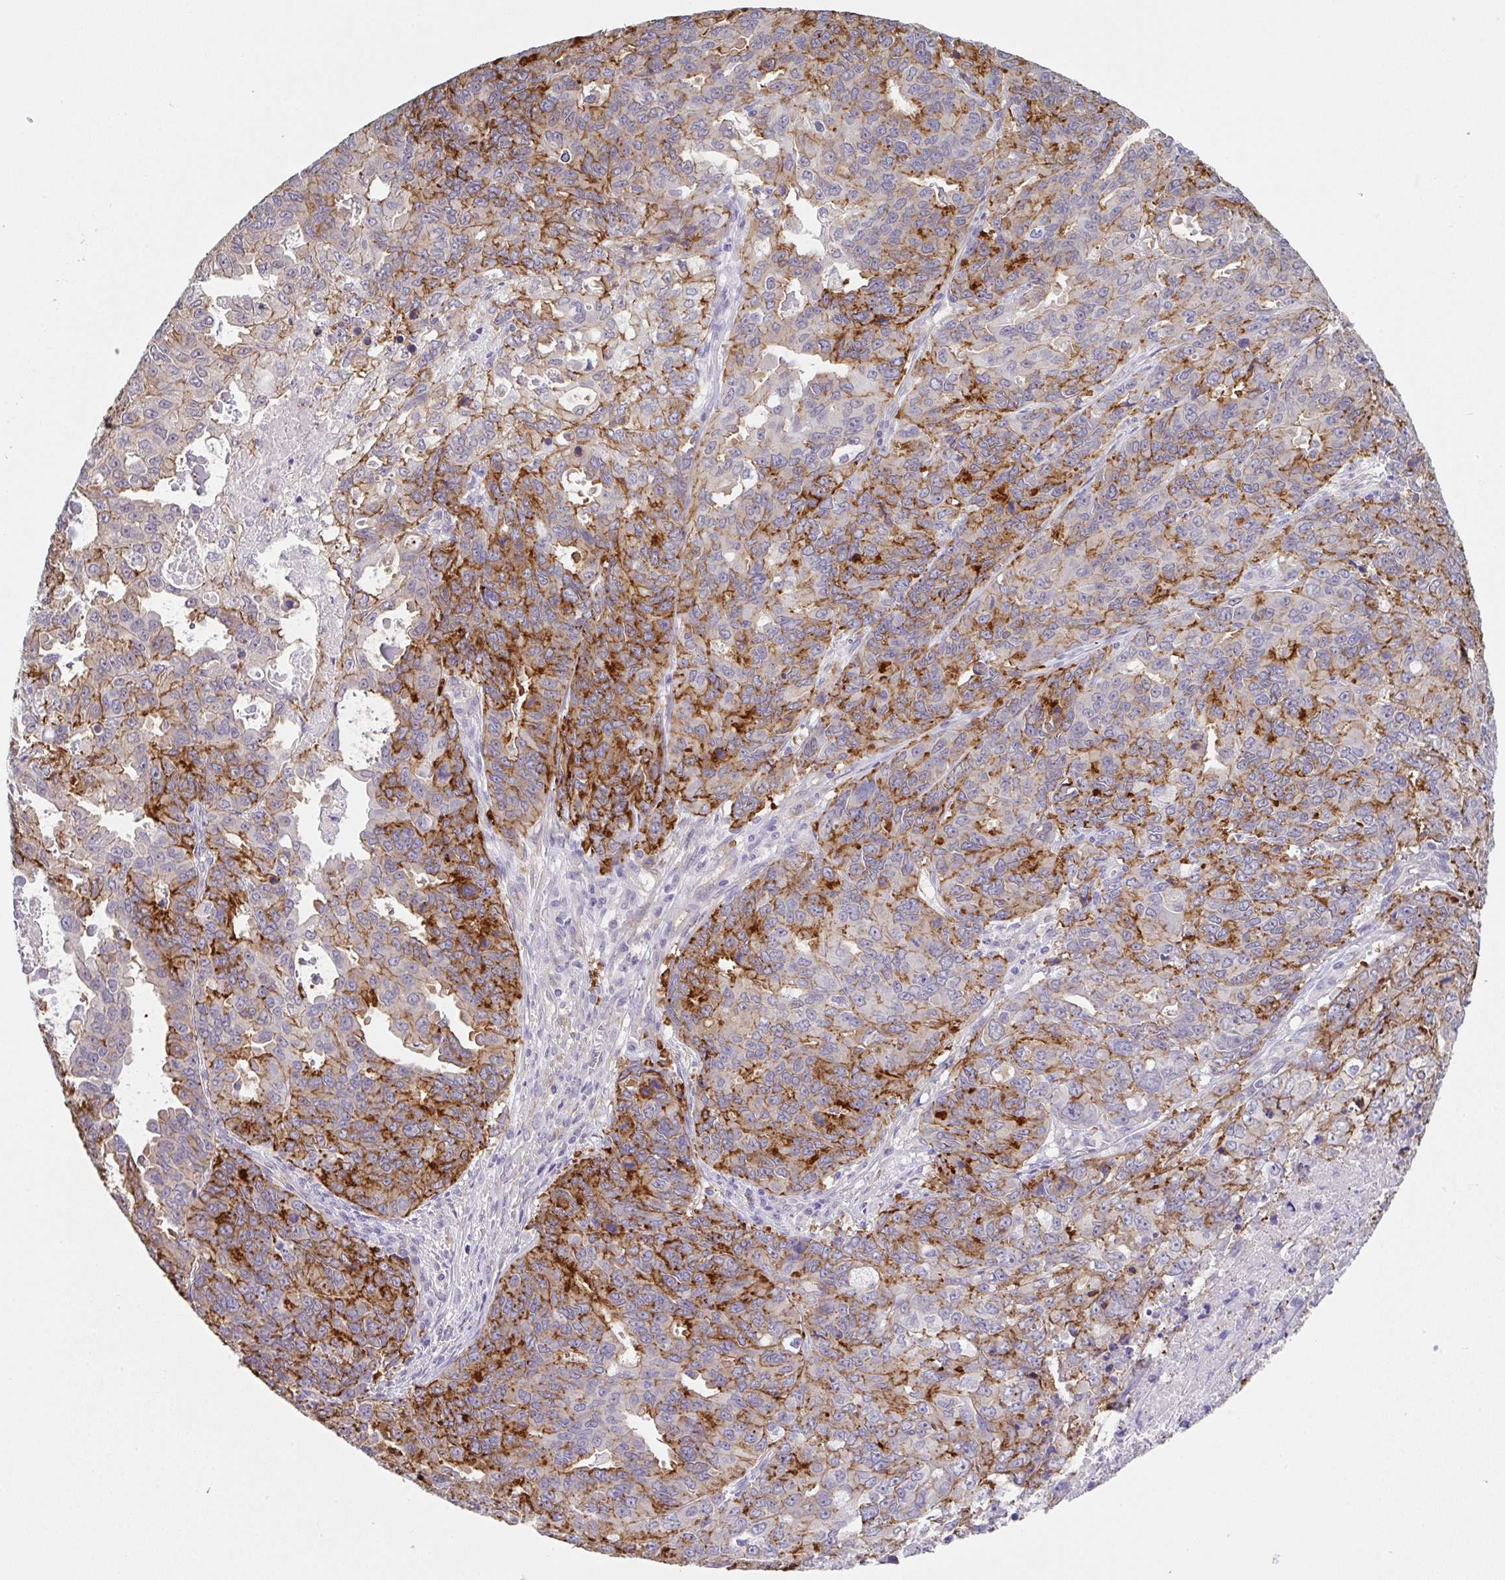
{"staining": {"intensity": "strong", "quantity": "25%-75%", "location": "cytoplasmic/membranous"}, "tissue": "endometrial cancer", "cell_type": "Tumor cells", "image_type": "cancer", "snomed": [{"axis": "morphology", "description": "Adenocarcinoma, NOS"}, {"axis": "topography", "description": "Uterus"}], "caption": "A histopathology image of adenocarcinoma (endometrial) stained for a protein reveals strong cytoplasmic/membranous brown staining in tumor cells. Nuclei are stained in blue.", "gene": "DBN1", "patient": {"sex": "female", "age": 79}}